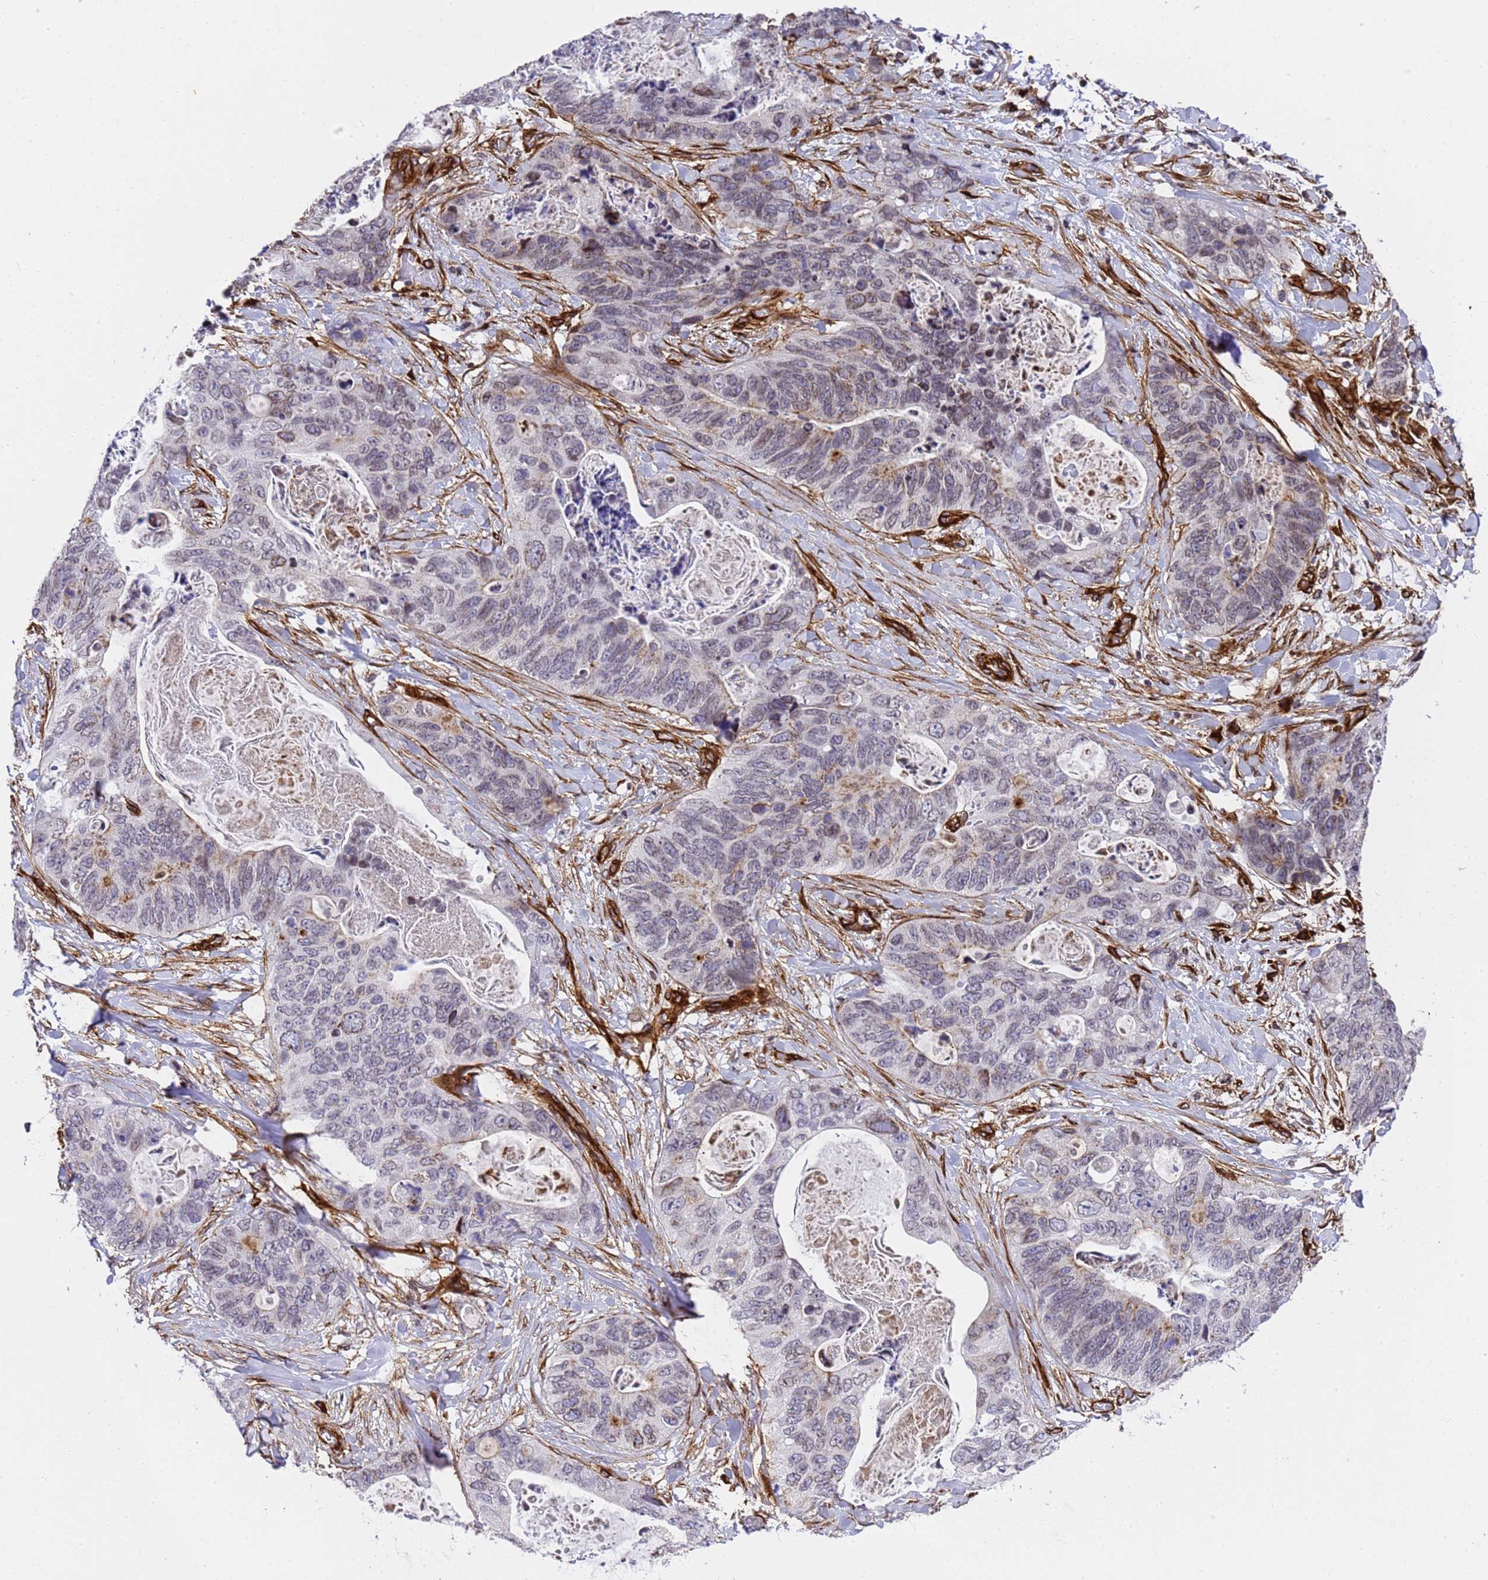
{"staining": {"intensity": "negative", "quantity": "none", "location": "none"}, "tissue": "stomach cancer", "cell_type": "Tumor cells", "image_type": "cancer", "snomed": [{"axis": "morphology", "description": "Adenocarcinoma, NOS"}, {"axis": "topography", "description": "Stomach"}], "caption": "High power microscopy micrograph of an immunohistochemistry histopathology image of adenocarcinoma (stomach), revealing no significant expression in tumor cells.", "gene": "IGFBP7", "patient": {"sex": "female", "age": 89}}